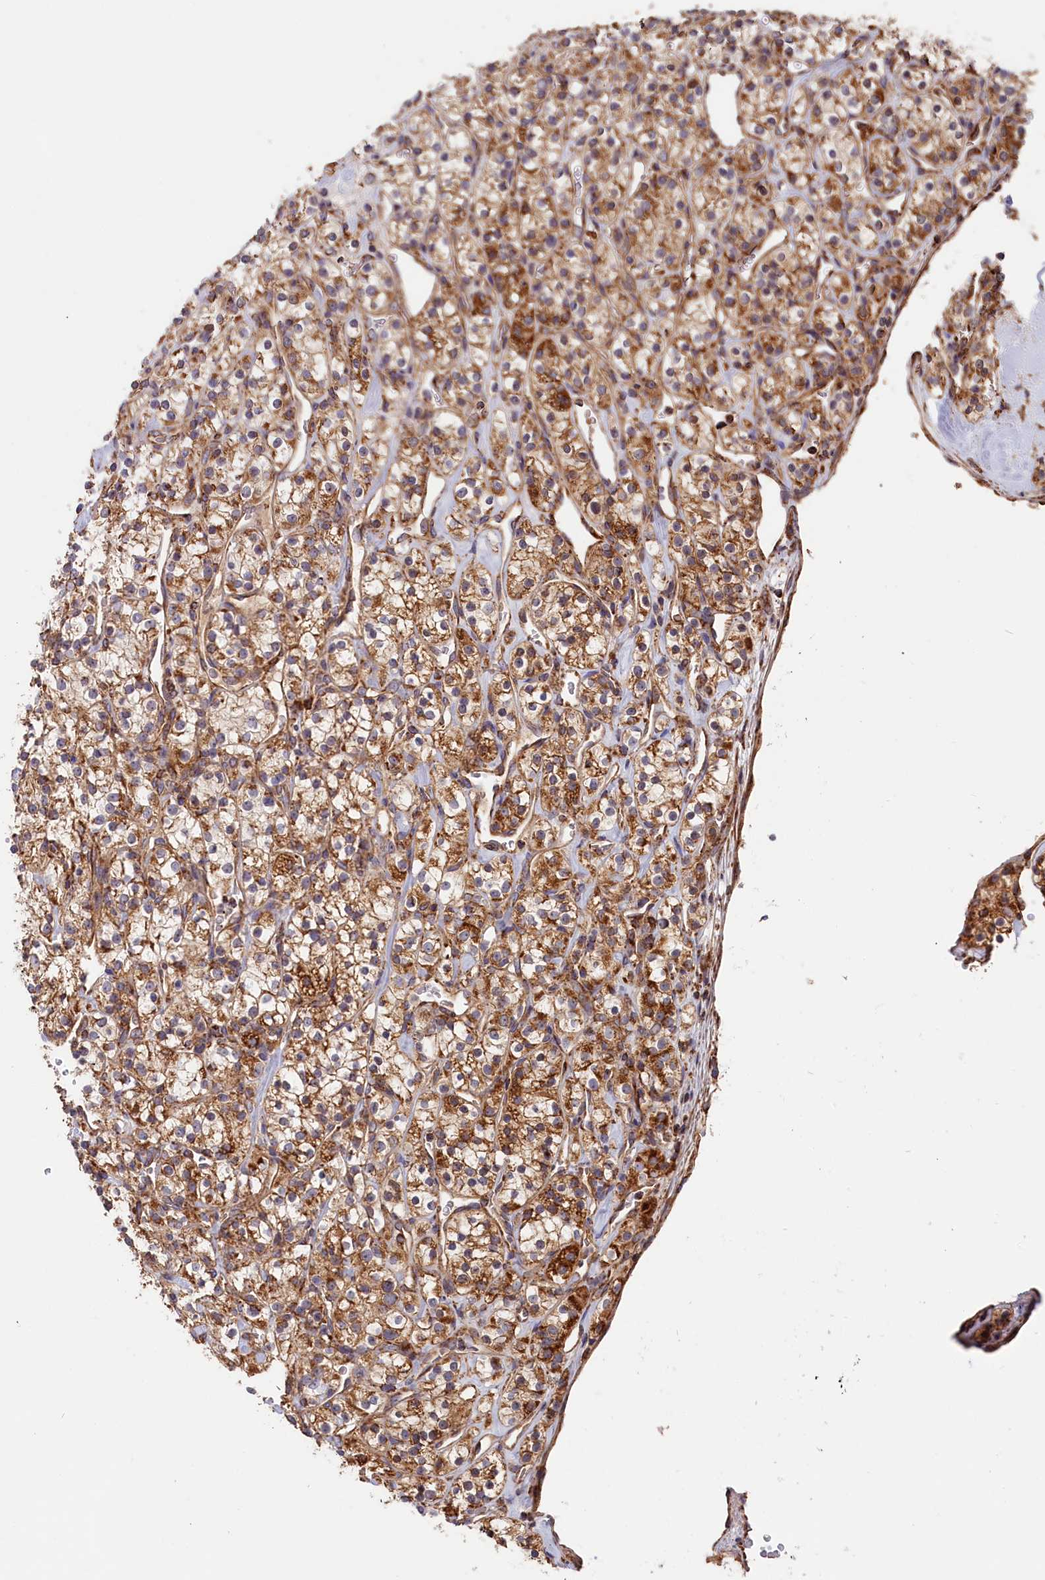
{"staining": {"intensity": "moderate", "quantity": ">75%", "location": "cytoplasmic/membranous"}, "tissue": "renal cancer", "cell_type": "Tumor cells", "image_type": "cancer", "snomed": [{"axis": "morphology", "description": "Adenocarcinoma, NOS"}, {"axis": "topography", "description": "Kidney"}], "caption": "An image showing moderate cytoplasmic/membranous positivity in about >75% of tumor cells in renal cancer, as visualized by brown immunohistochemical staining.", "gene": "MACROD1", "patient": {"sex": "male", "age": 77}}